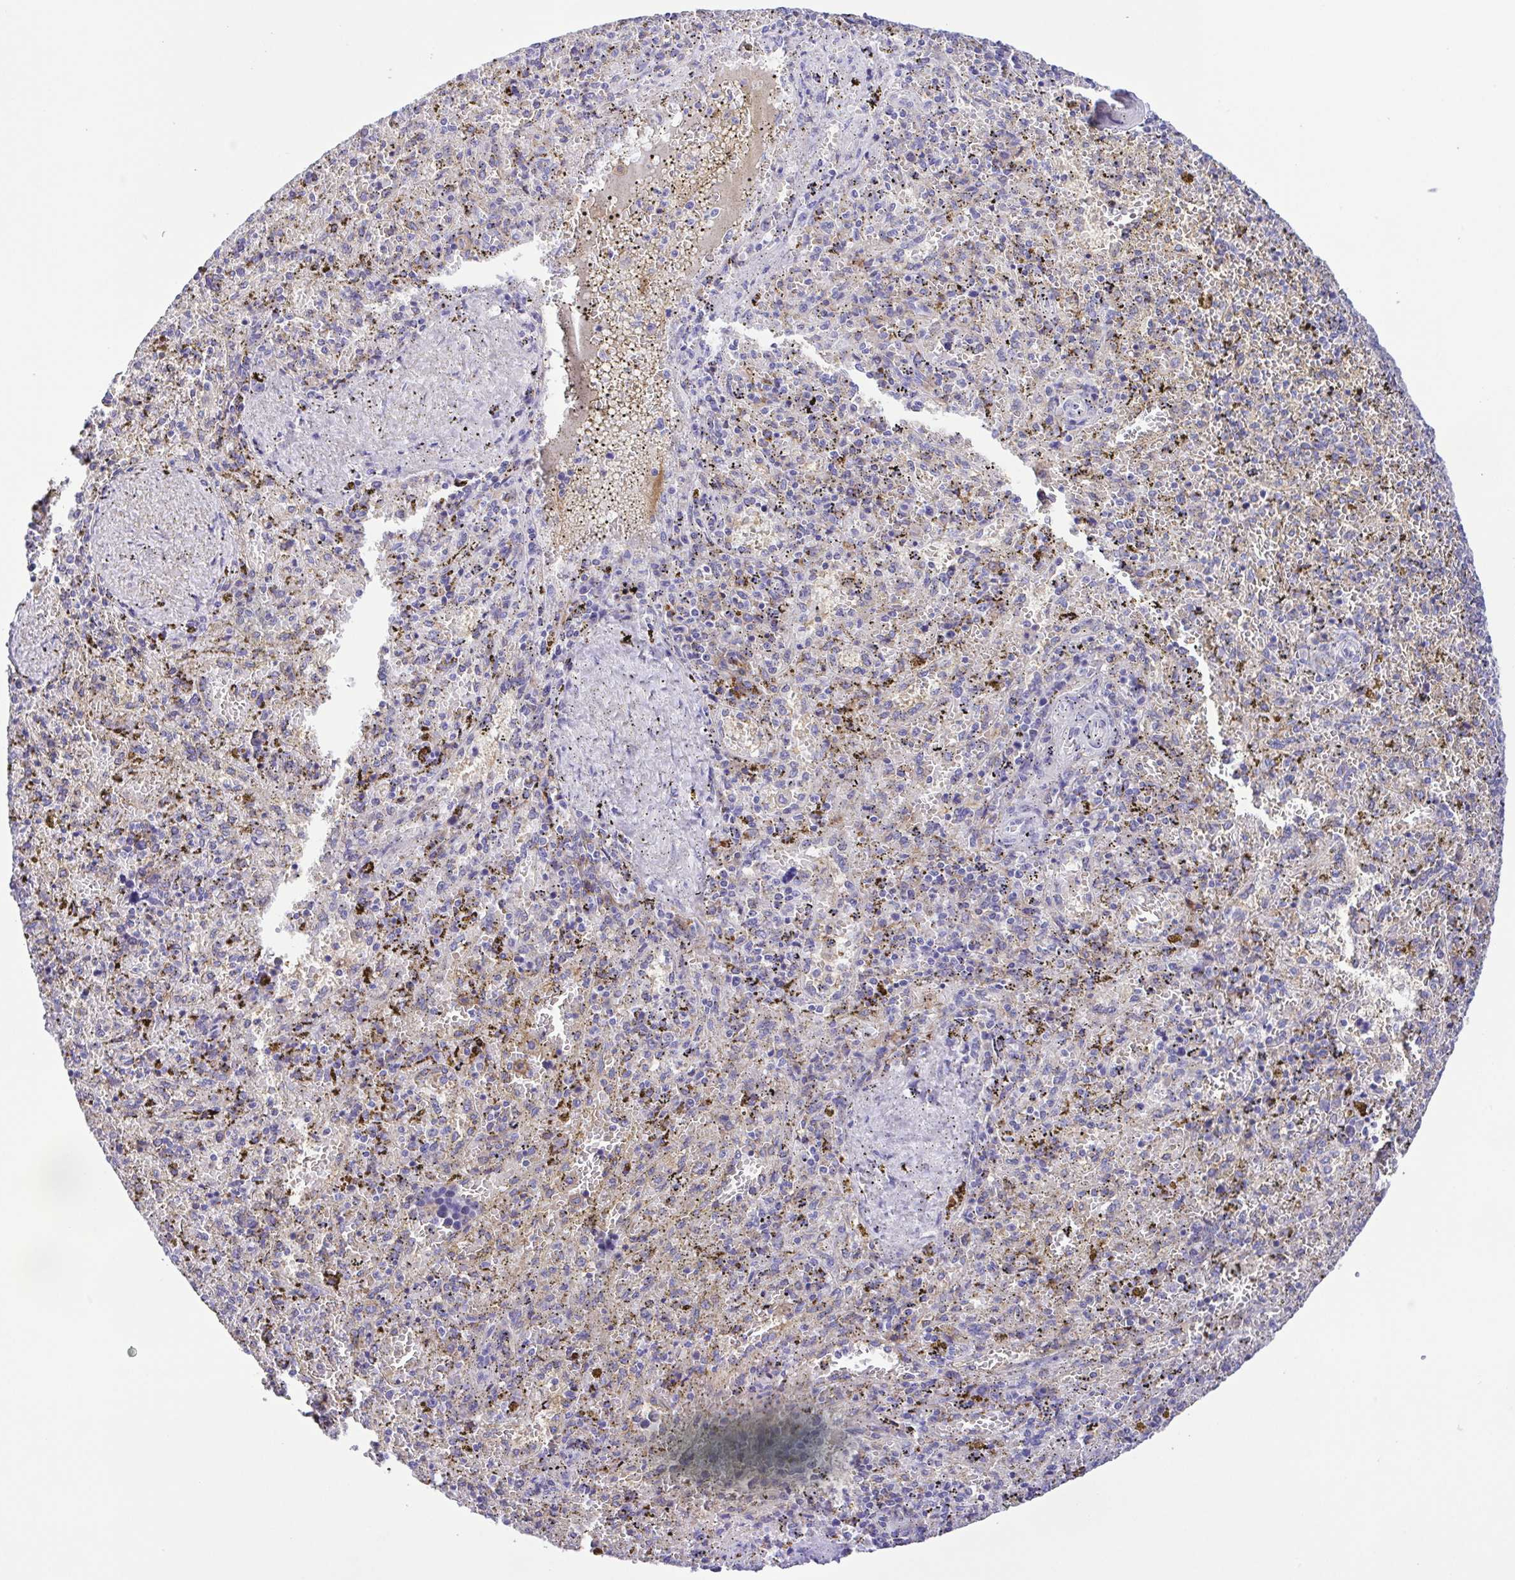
{"staining": {"intensity": "moderate", "quantity": "<25%", "location": "cytoplasmic/membranous"}, "tissue": "spleen", "cell_type": "Cells in red pulp", "image_type": "normal", "snomed": [{"axis": "morphology", "description": "Normal tissue, NOS"}, {"axis": "topography", "description": "Spleen"}], "caption": "Immunohistochemistry (IHC) photomicrograph of normal spleen stained for a protein (brown), which demonstrates low levels of moderate cytoplasmic/membranous staining in approximately <25% of cells in red pulp.", "gene": "CD72", "patient": {"sex": "female", "age": 50}}